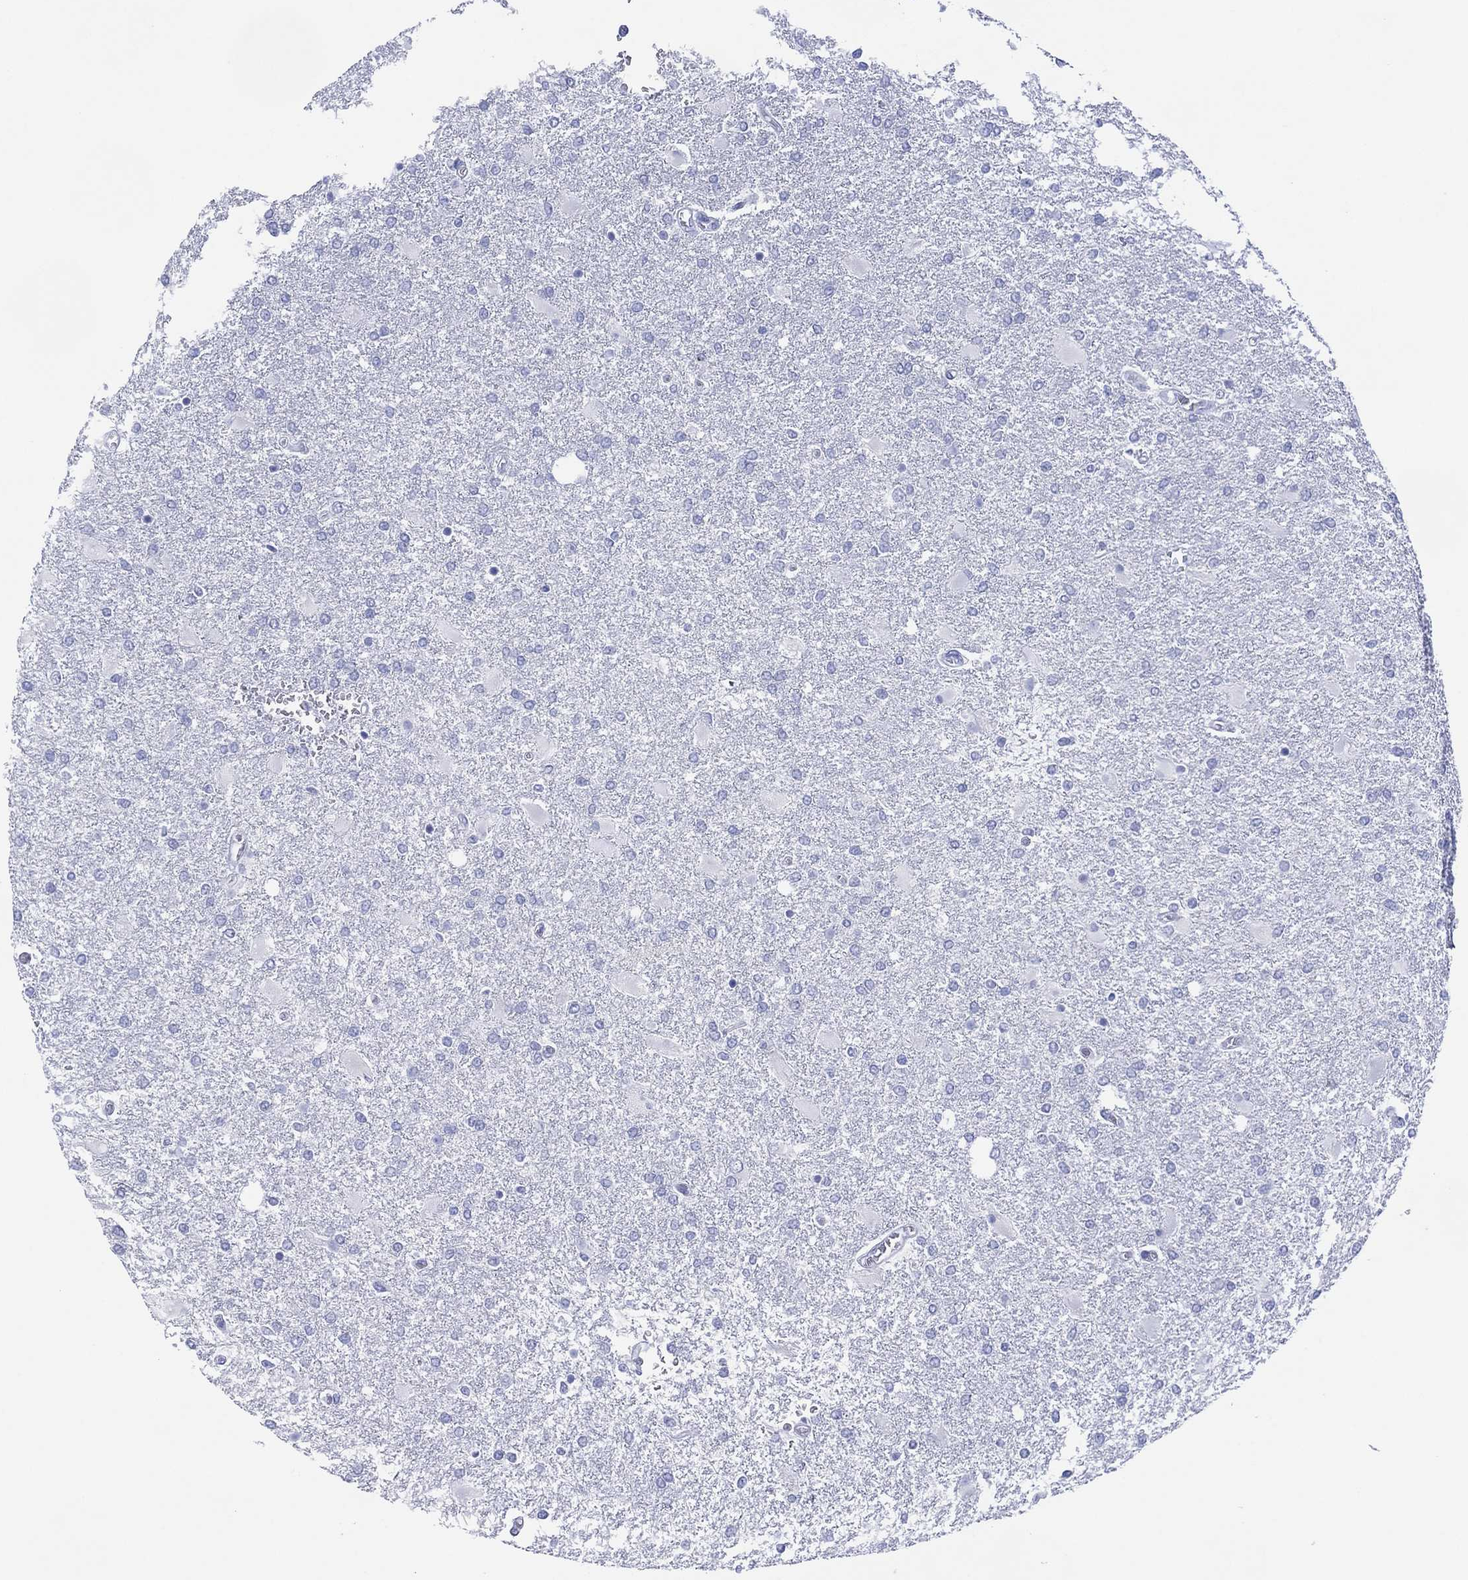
{"staining": {"intensity": "negative", "quantity": "none", "location": "none"}, "tissue": "glioma", "cell_type": "Tumor cells", "image_type": "cancer", "snomed": [{"axis": "morphology", "description": "Glioma, malignant, High grade"}, {"axis": "topography", "description": "Cerebral cortex"}], "caption": "The photomicrograph displays no significant expression in tumor cells of malignant glioma (high-grade). Nuclei are stained in blue.", "gene": "DSG1", "patient": {"sex": "male", "age": 79}}